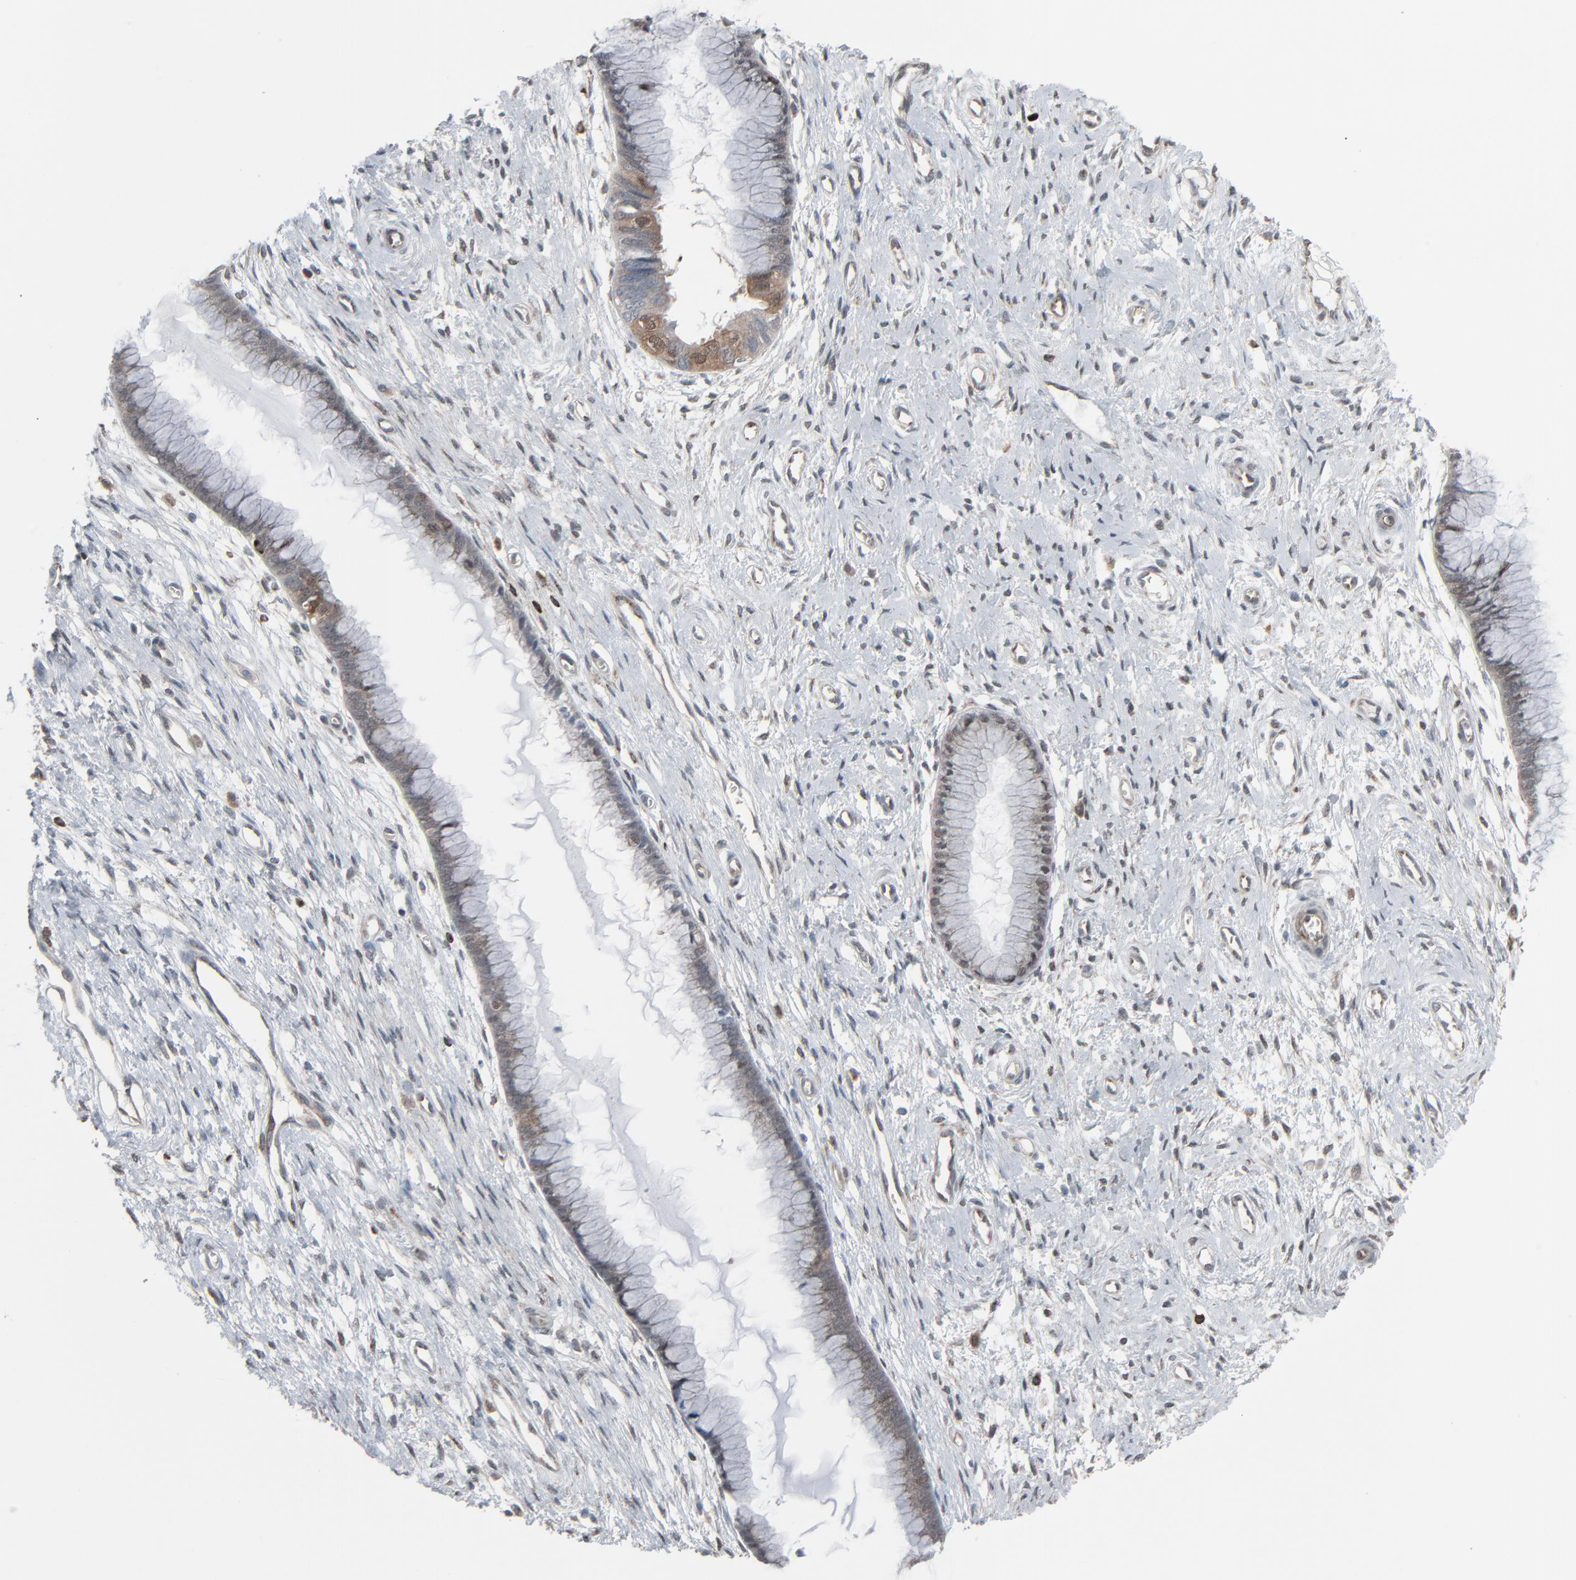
{"staining": {"intensity": "weak", "quantity": "25%-75%", "location": "nuclear"}, "tissue": "cervix", "cell_type": "Glandular cells", "image_type": "normal", "snomed": [{"axis": "morphology", "description": "Normal tissue, NOS"}, {"axis": "topography", "description": "Cervix"}], "caption": "Protein staining exhibits weak nuclear positivity in about 25%-75% of glandular cells in benign cervix.", "gene": "OPTN", "patient": {"sex": "female", "age": 55}}